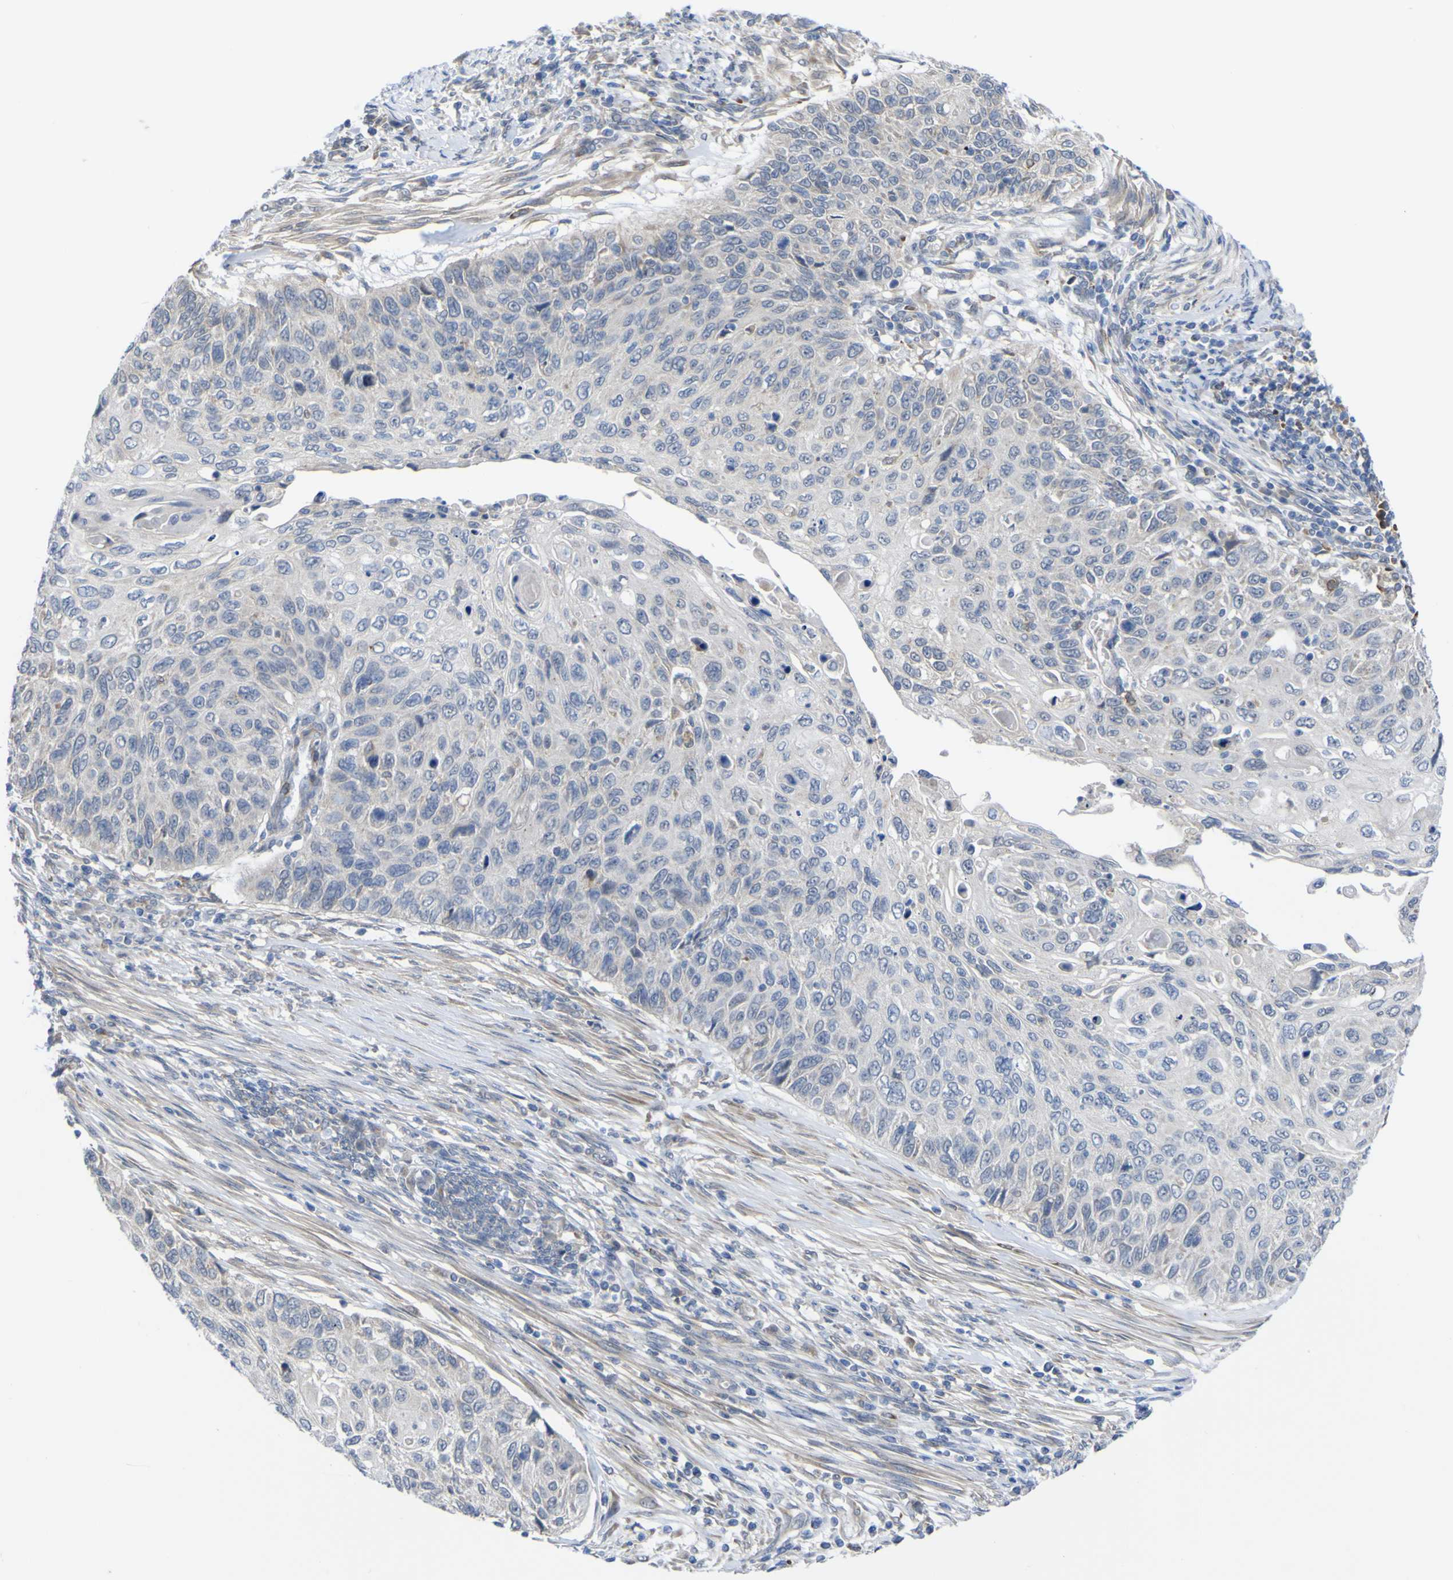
{"staining": {"intensity": "negative", "quantity": "none", "location": "none"}, "tissue": "cervical cancer", "cell_type": "Tumor cells", "image_type": "cancer", "snomed": [{"axis": "morphology", "description": "Squamous cell carcinoma, NOS"}, {"axis": "topography", "description": "Cervix"}], "caption": "IHC of squamous cell carcinoma (cervical) reveals no positivity in tumor cells. (DAB (3,3'-diaminobenzidine) IHC, high magnification).", "gene": "TNFRSF11A", "patient": {"sex": "female", "age": 70}}